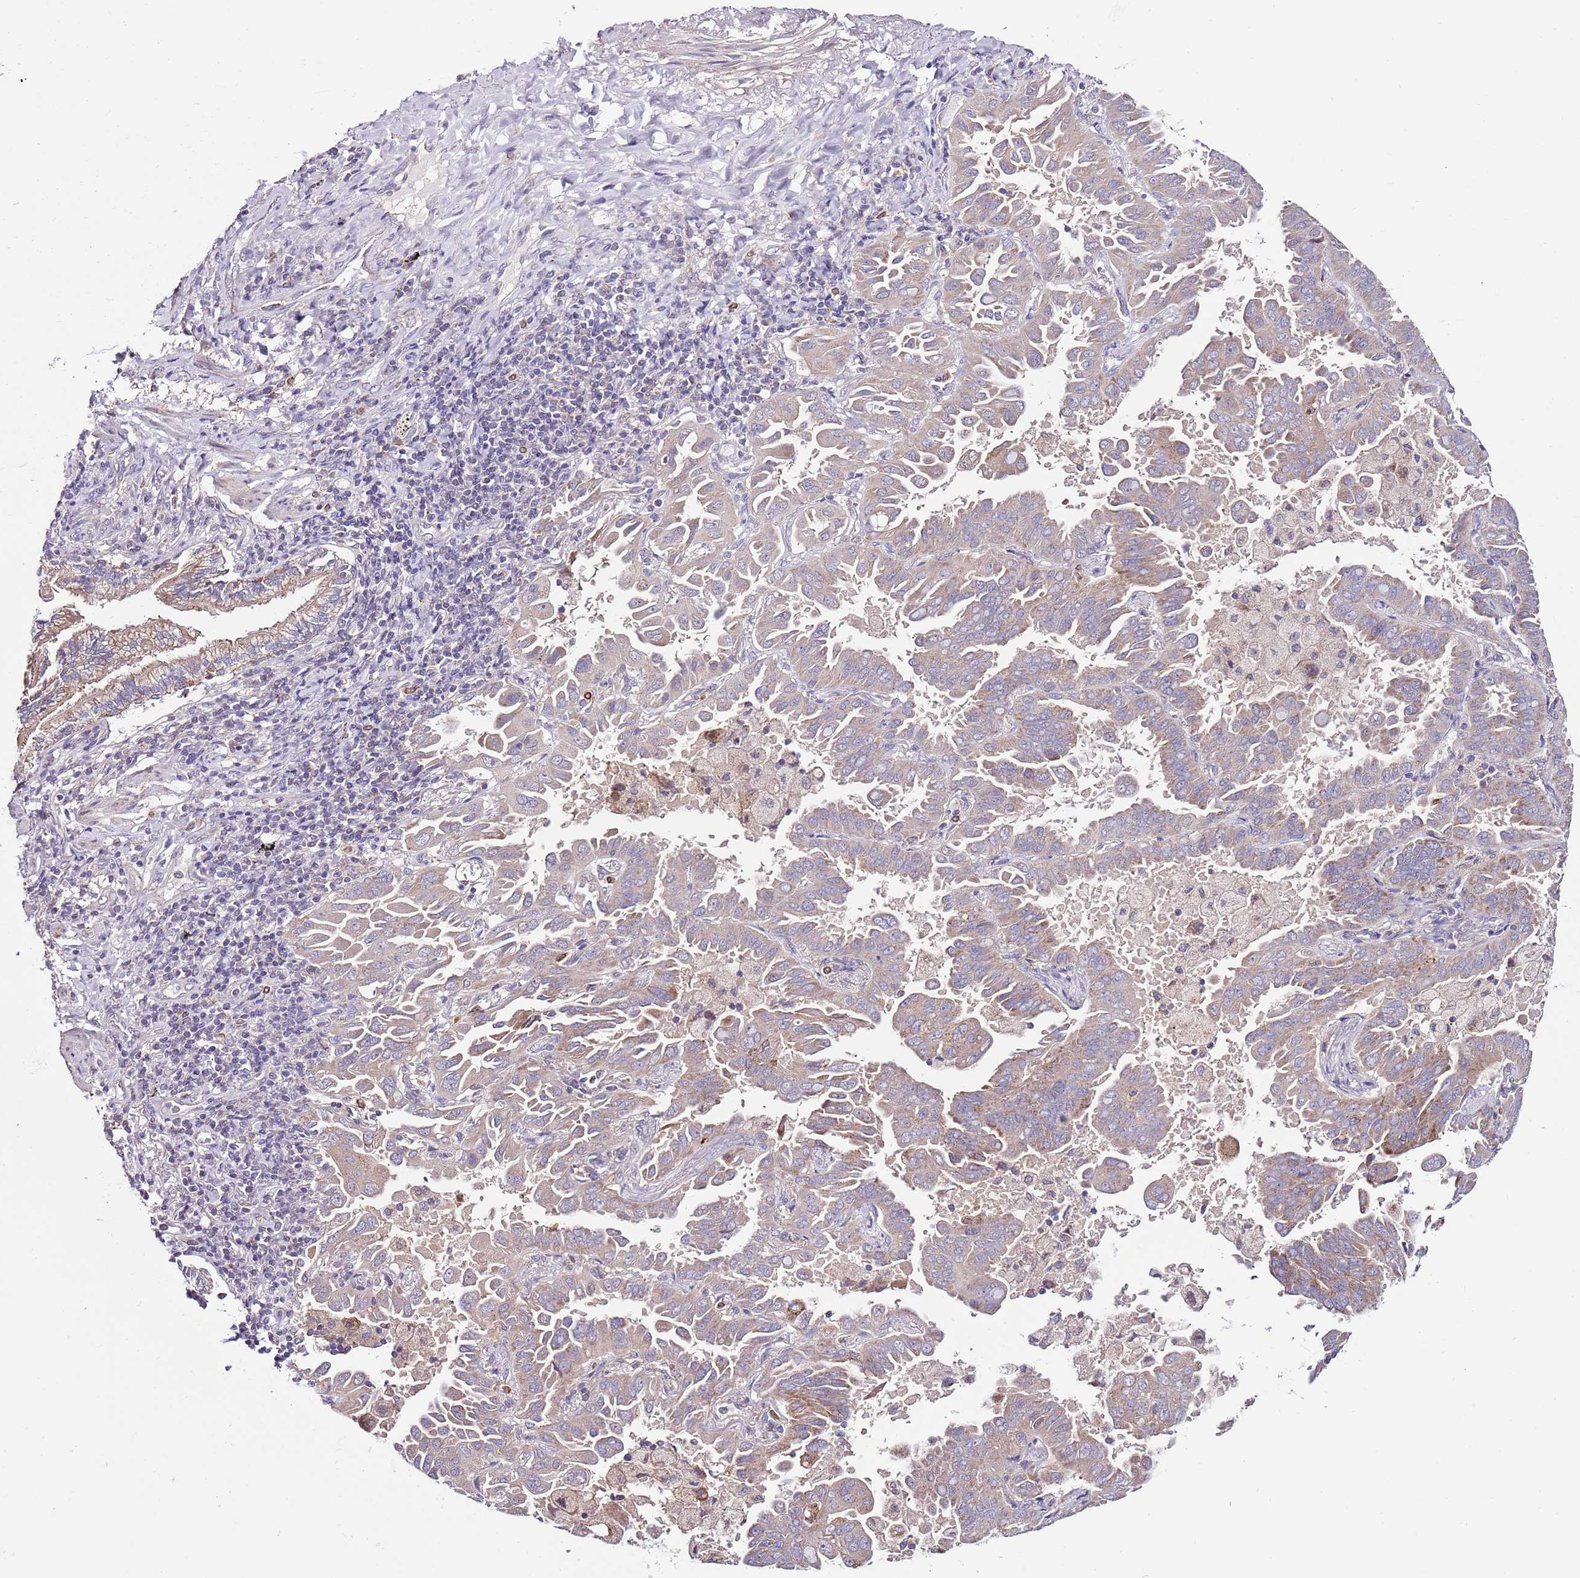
{"staining": {"intensity": "weak", "quantity": "<25%", "location": "cytoplasmic/membranous"}, "tissue": "lung cancer", "cell_type": "Tumor cells", "image_type": "cancer", "snomed": [{"axis": "morphology", "description": "Adenocarcinoma, NOS"}, {"axis": "topography", "description": "Lung"}], "caption": "There is no significant positivity in tumor cells of lung adenocarcinoma.", "gene": "SMG1", "patient": {"sex": "male", "age": 64}}